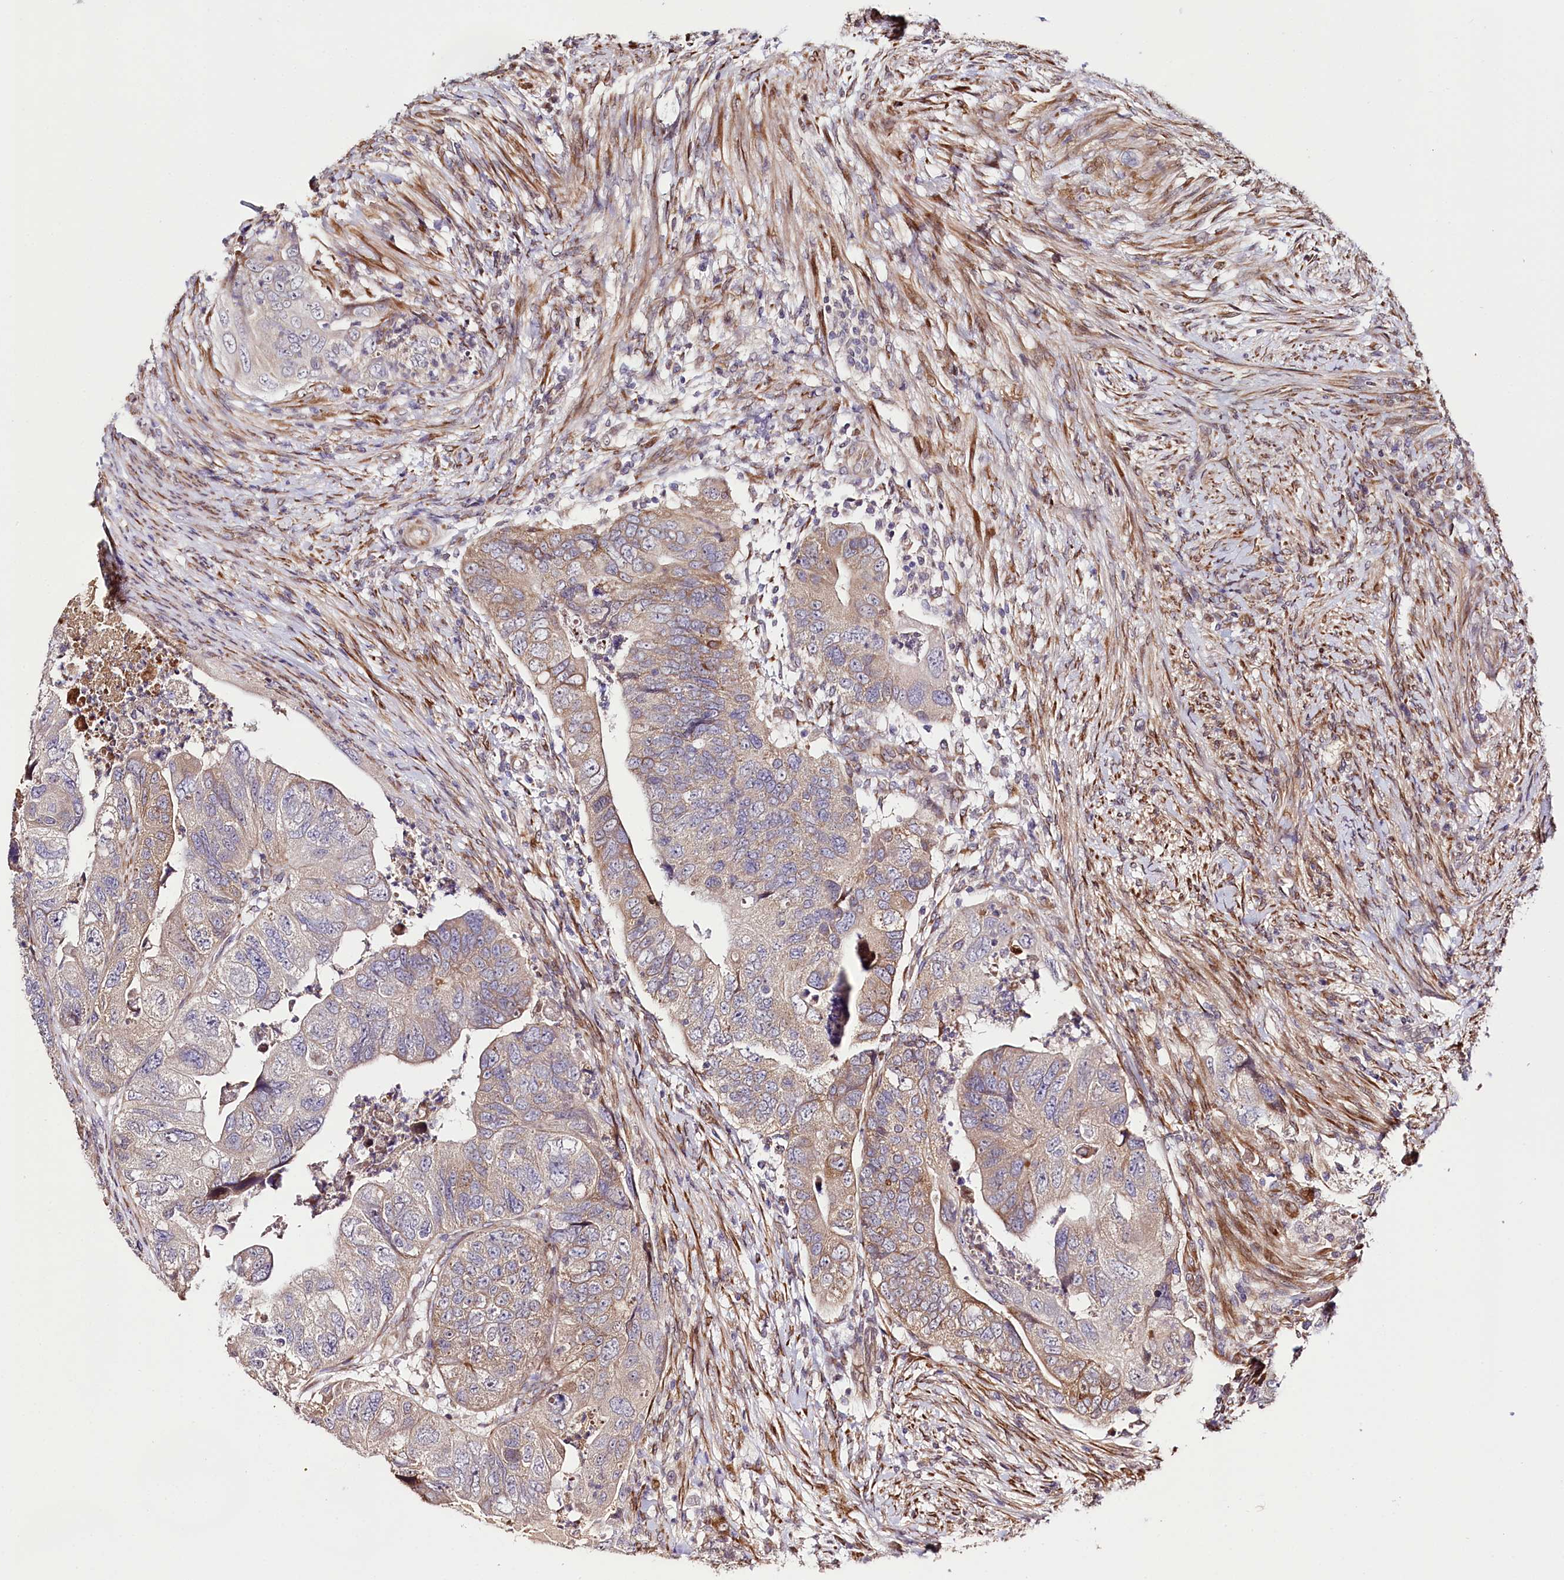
{"staining": {"intensity": "weak", "quantity": "25%-75%", "location": "cytoplasmic/membranous"}, "tissue": "colorectal cancer", "cell_type": "Tumor cells", "image_type": "cancer", "snomed": [{"axis": "morphology", "description": "Adenocarcinoma, NOS"}, {"axis": "topography", "description": "Rectum"}], "caption": "High-power microscopy captured an immunohistochemistry (IHC) micrograph of colorectal cancer, revealing weak cytoplasmic/membranous expression in about 25%-75% of tumor cells. (IHC, brightfield microscopy, high magnification).", "gene": "CUTC", "patient": {"sex": "male", "age": 63}}